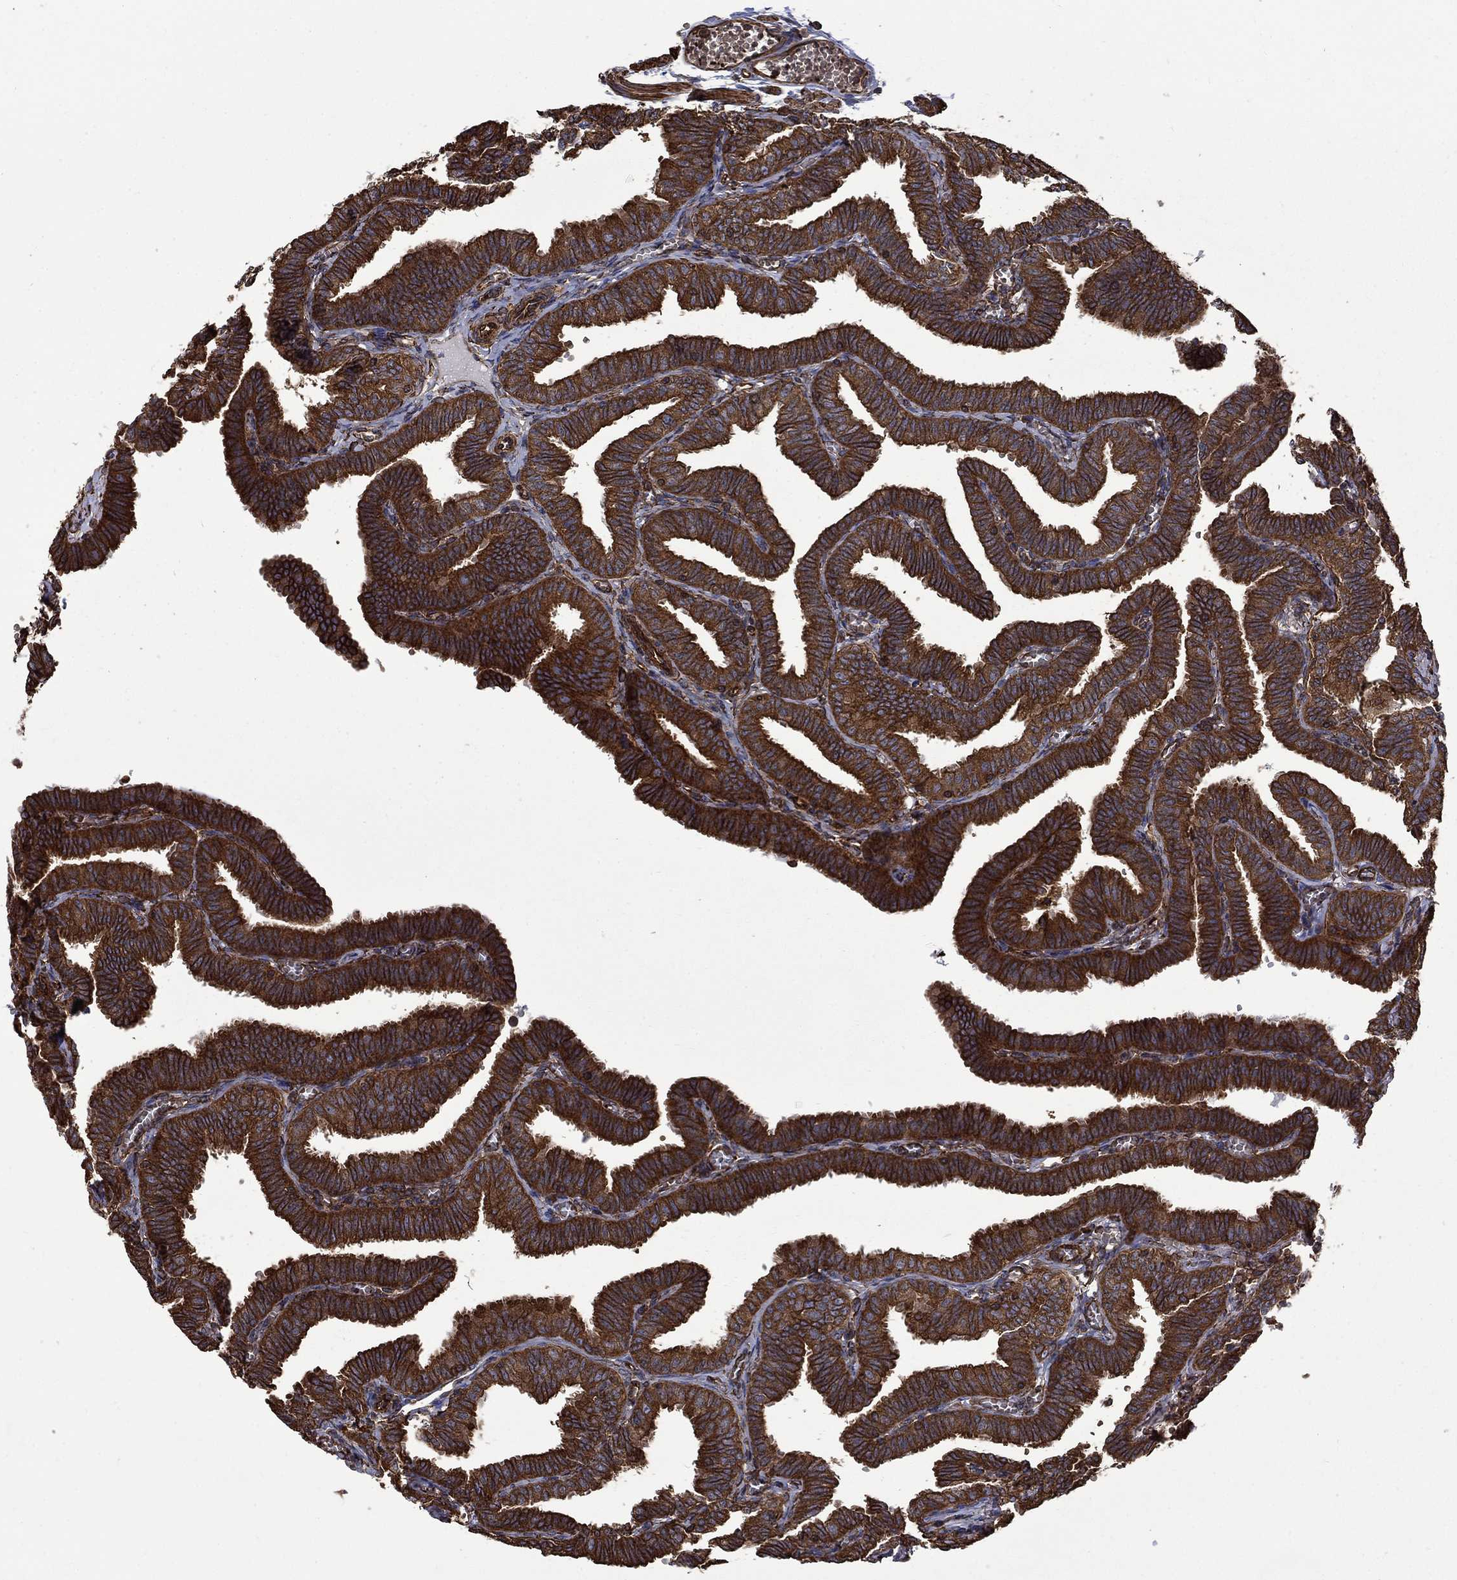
{"staining": {"intensity": "strong", "quantity": ">75%", "location": "cytoplasmic/membranous"}, "tissue": "fallopian tube", "cell_type": "Glandular cells", "image_type": "normal", "snomed": [{"axis": "morphology", "description": "Normal tissue, NOS"}, {"axis": "topography", "description": "Fallopian tube"}], "caption": "A brown stain labels strong cytoplasmic/membranous expression of a protein in glandular cells of unremarkable fallopian tube. Nuclei are stained in blue.", "gene": "CUTC", "patient": {"sex": "female", "age": 25}}